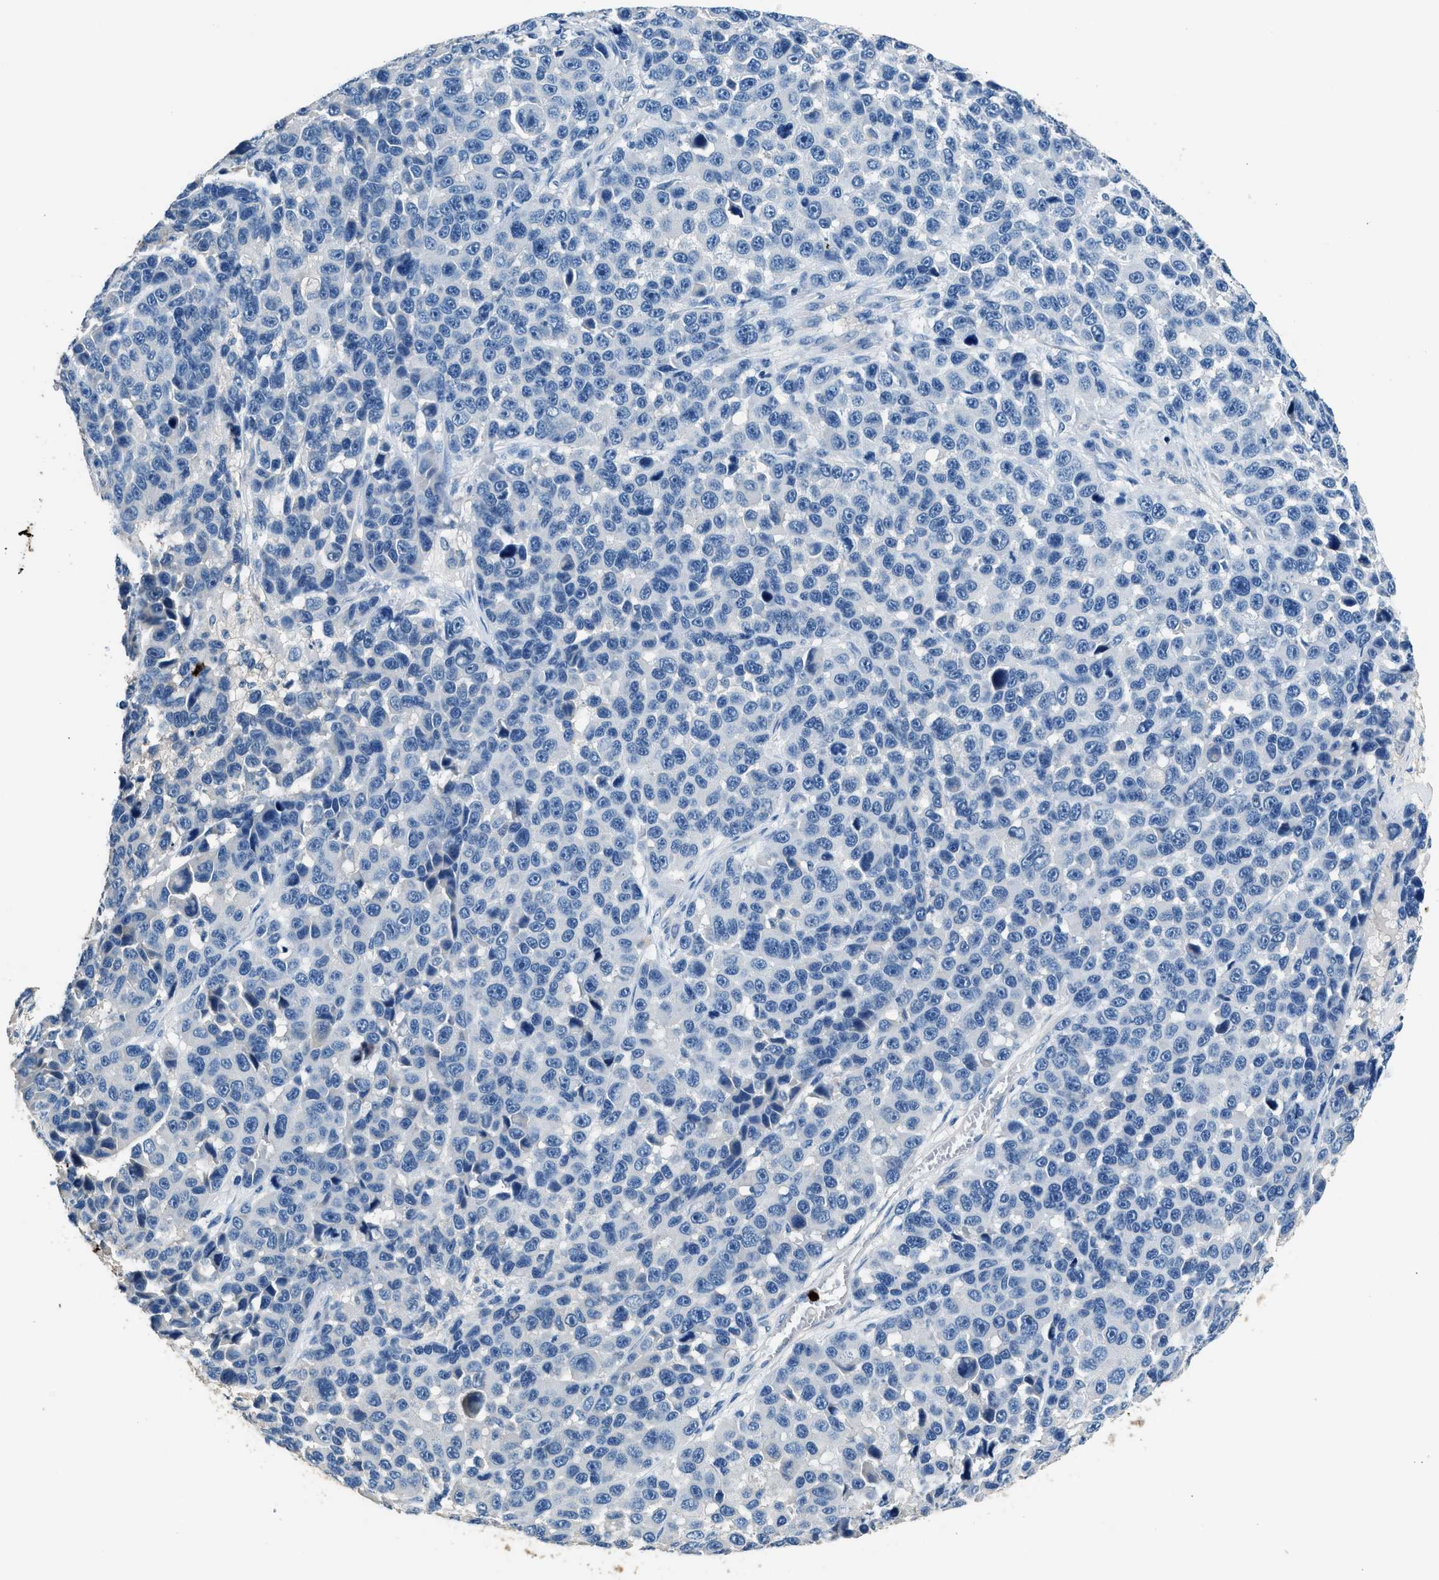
{"staining": {"intensity": "negative", "quantity": "none", "location": "none"}, "tissue": "melanoma", "cell_type": "Tumor cells", "image_type": "cancer", "snomed": [{"axis": "morphology", "description": "Malignant melanoma, NOS"}, {"axis": "topography", "description": "Skin"}], "caption": "Protein analysis of malignant melanoma exhibits no significant positivity in tumor cells.", "gene": "ANXA3", "patient": {"sex": "male", "age": 53}}